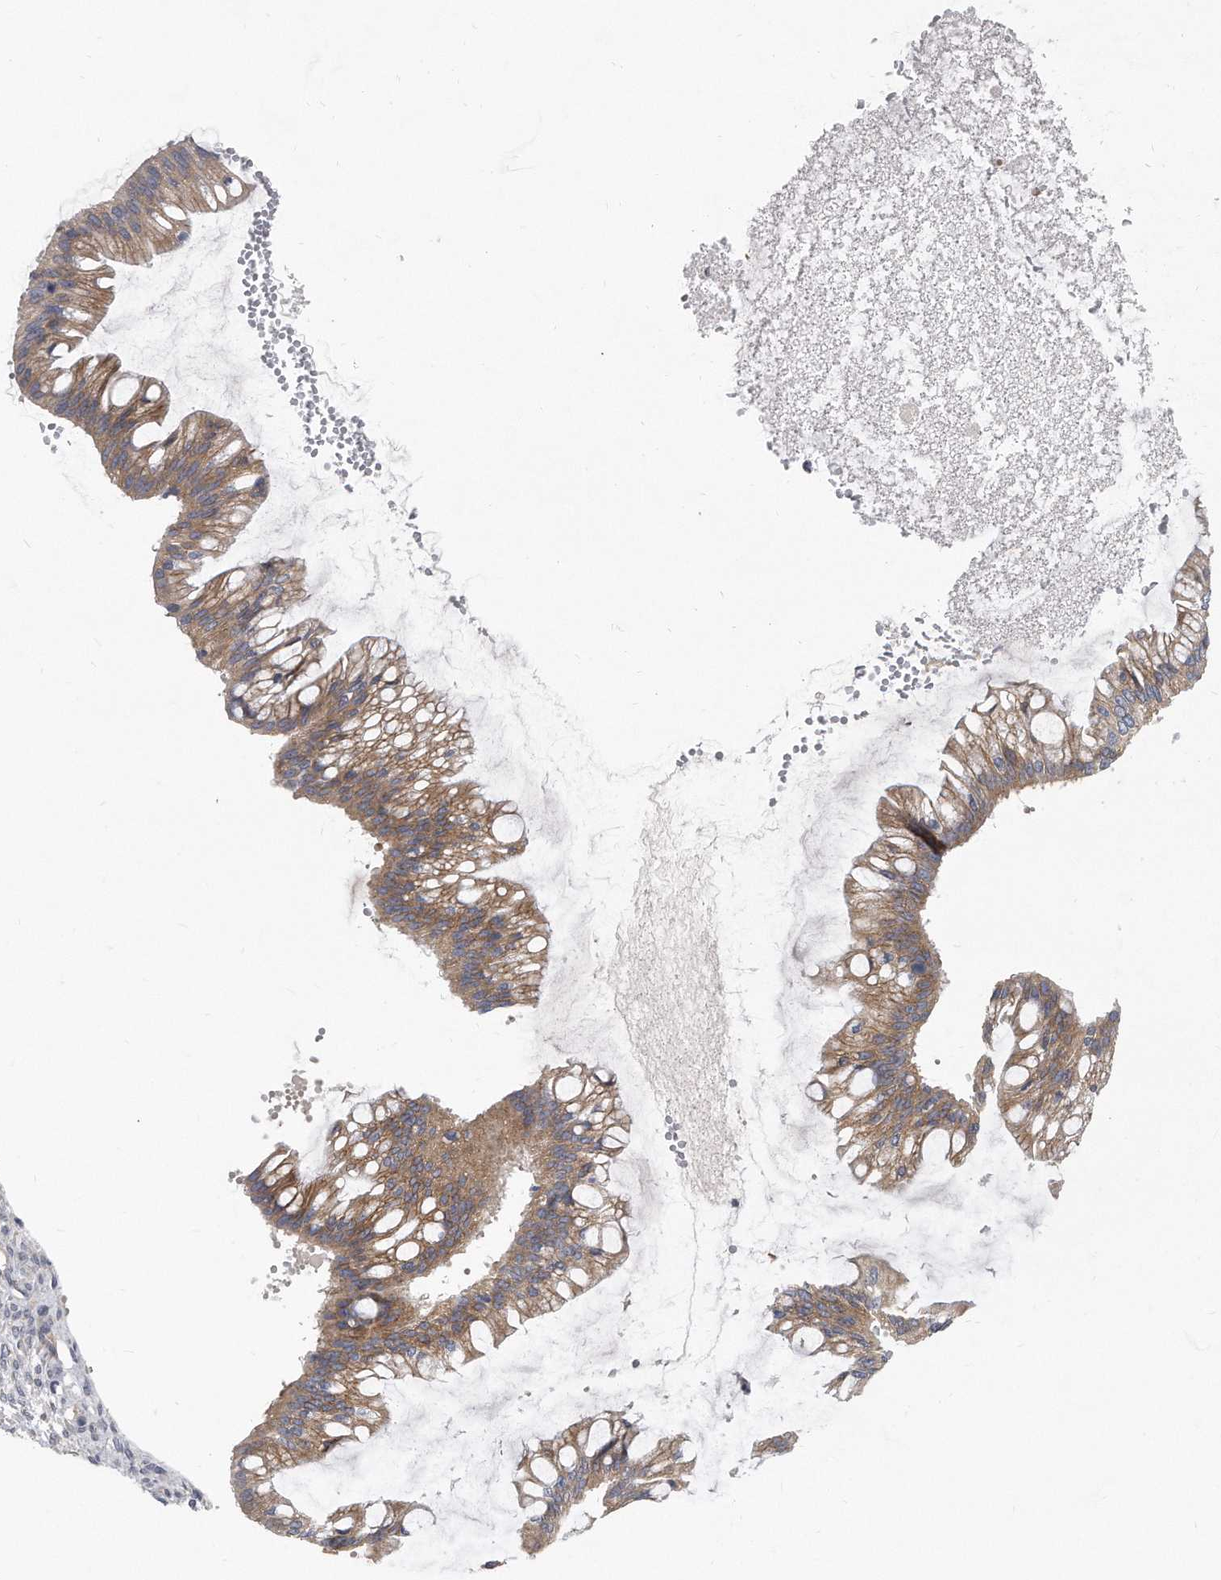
{"staining": {"intensity": "moderate", "quantity": ">75%", "location": "cytoplasmic/membranous"}, "tissue": "ovarian cancer", "cell_type": "Tumor cells", "image_type": "cancer", "snomed": [{"axis": "morphology", "description": "Cystadenocarcinoma, mucinous, NOS"}, {"axis": "topography", "description": "Ovary"}], "caption": "High-magnification brightfield microscopy of mucinous cystadenocarcinoma (ovarian) stained with DAB (brown) and counterstained with hematoxylin (blue). tumor cells exhibit moderate cytoplasmic/membranous staining is appreciated in about>75% of cells. The staining was performed using DAB, with brown indicating positive protein expression. Nuclei are stained blue with hematoxylin.", "gene": "PLEKHA6", "patient": {"sex": "female", "age": 73}}